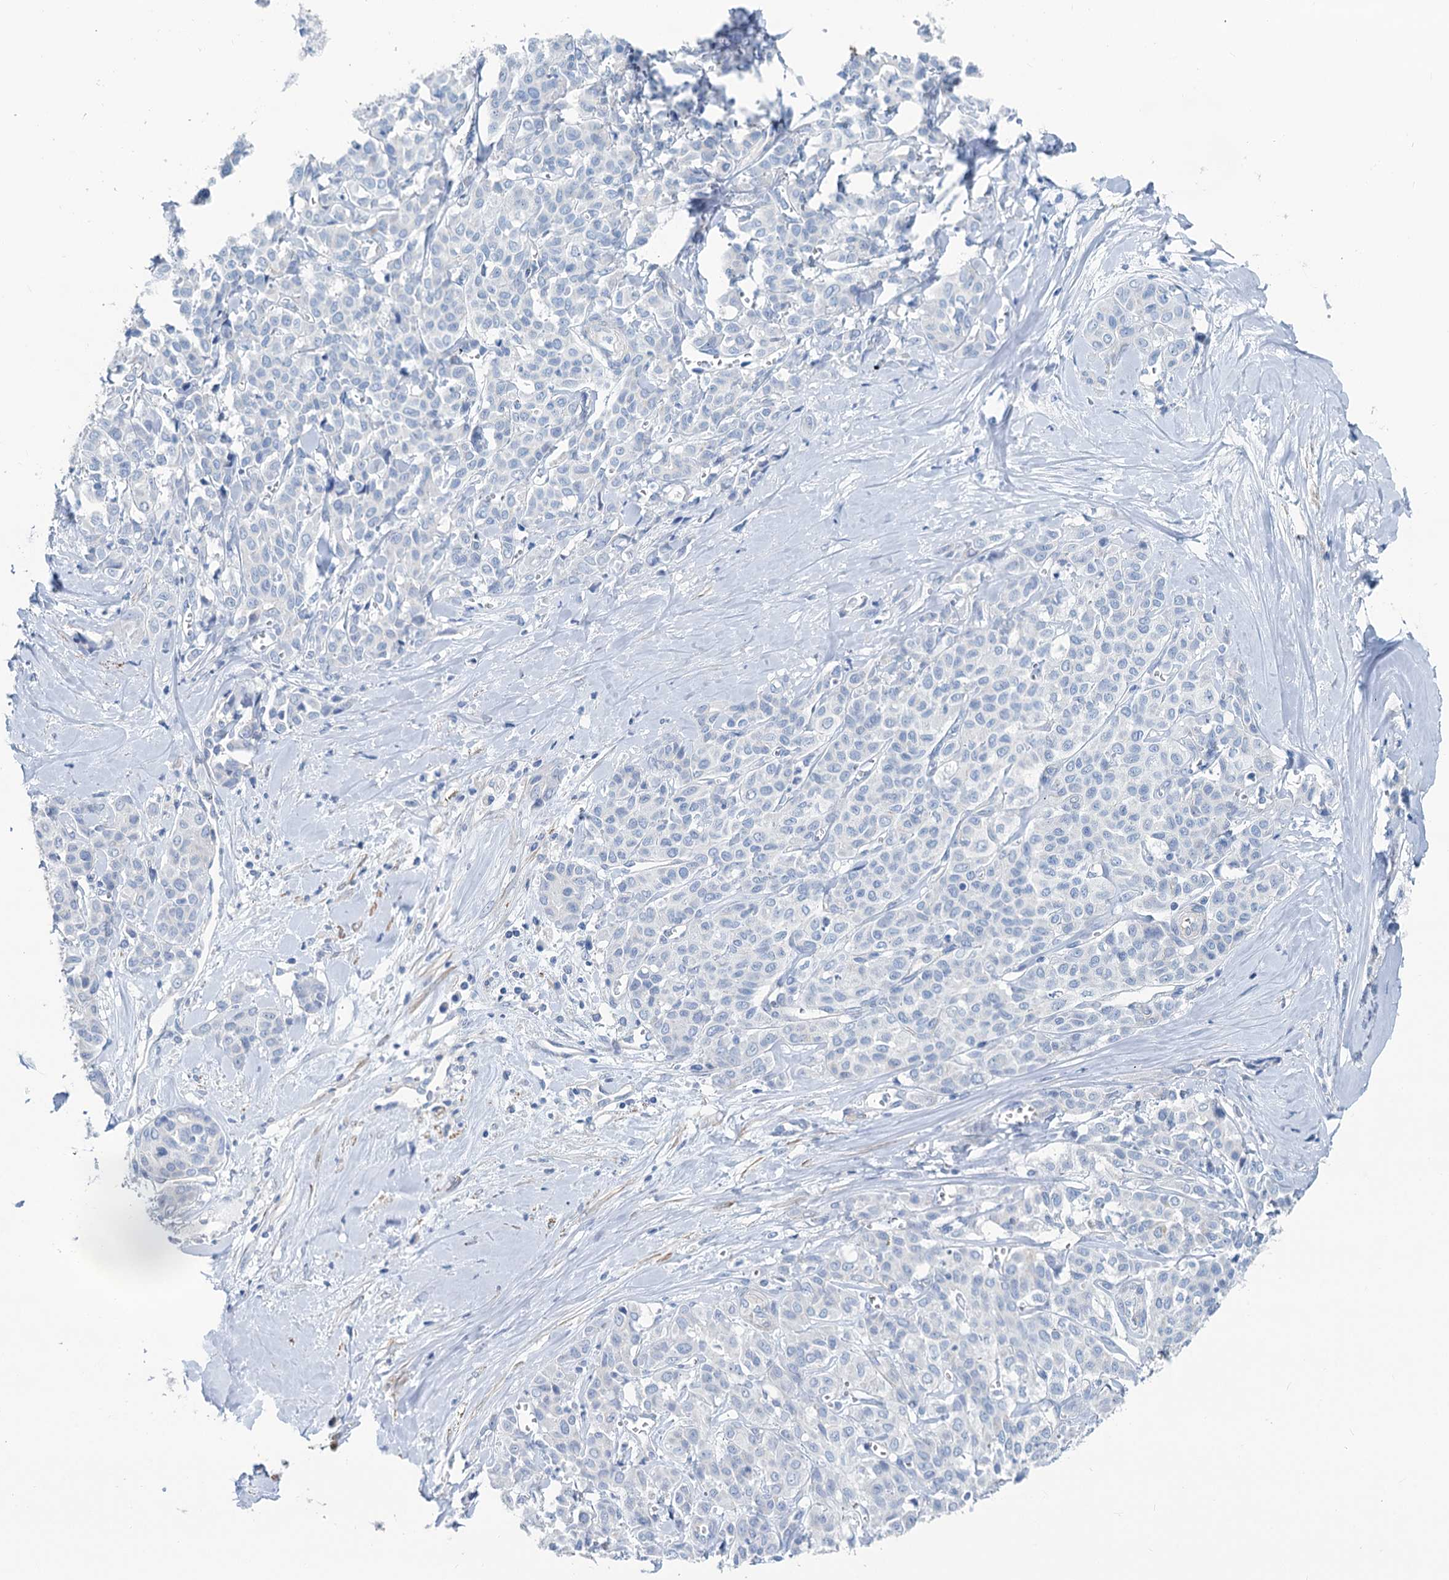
{"staining": {"intensity": "negative", "quantity": "none", "location": "none"}, "tissue": "liver cancer", "cell_type": "Tumor cells", "image_type": "cancer", "snomed": [{"axis": "morphology", "description": "Cholangiocarcinoma"}, {"axis": "topography", "description": "Liver"}], "caption": "An image of cholangiocarcinoma (liver) stained for a protein demonstrates no brown staining in tumor cells.", "gene": "SLC1A3", "patient": {"sex": "female", "age": 77}}